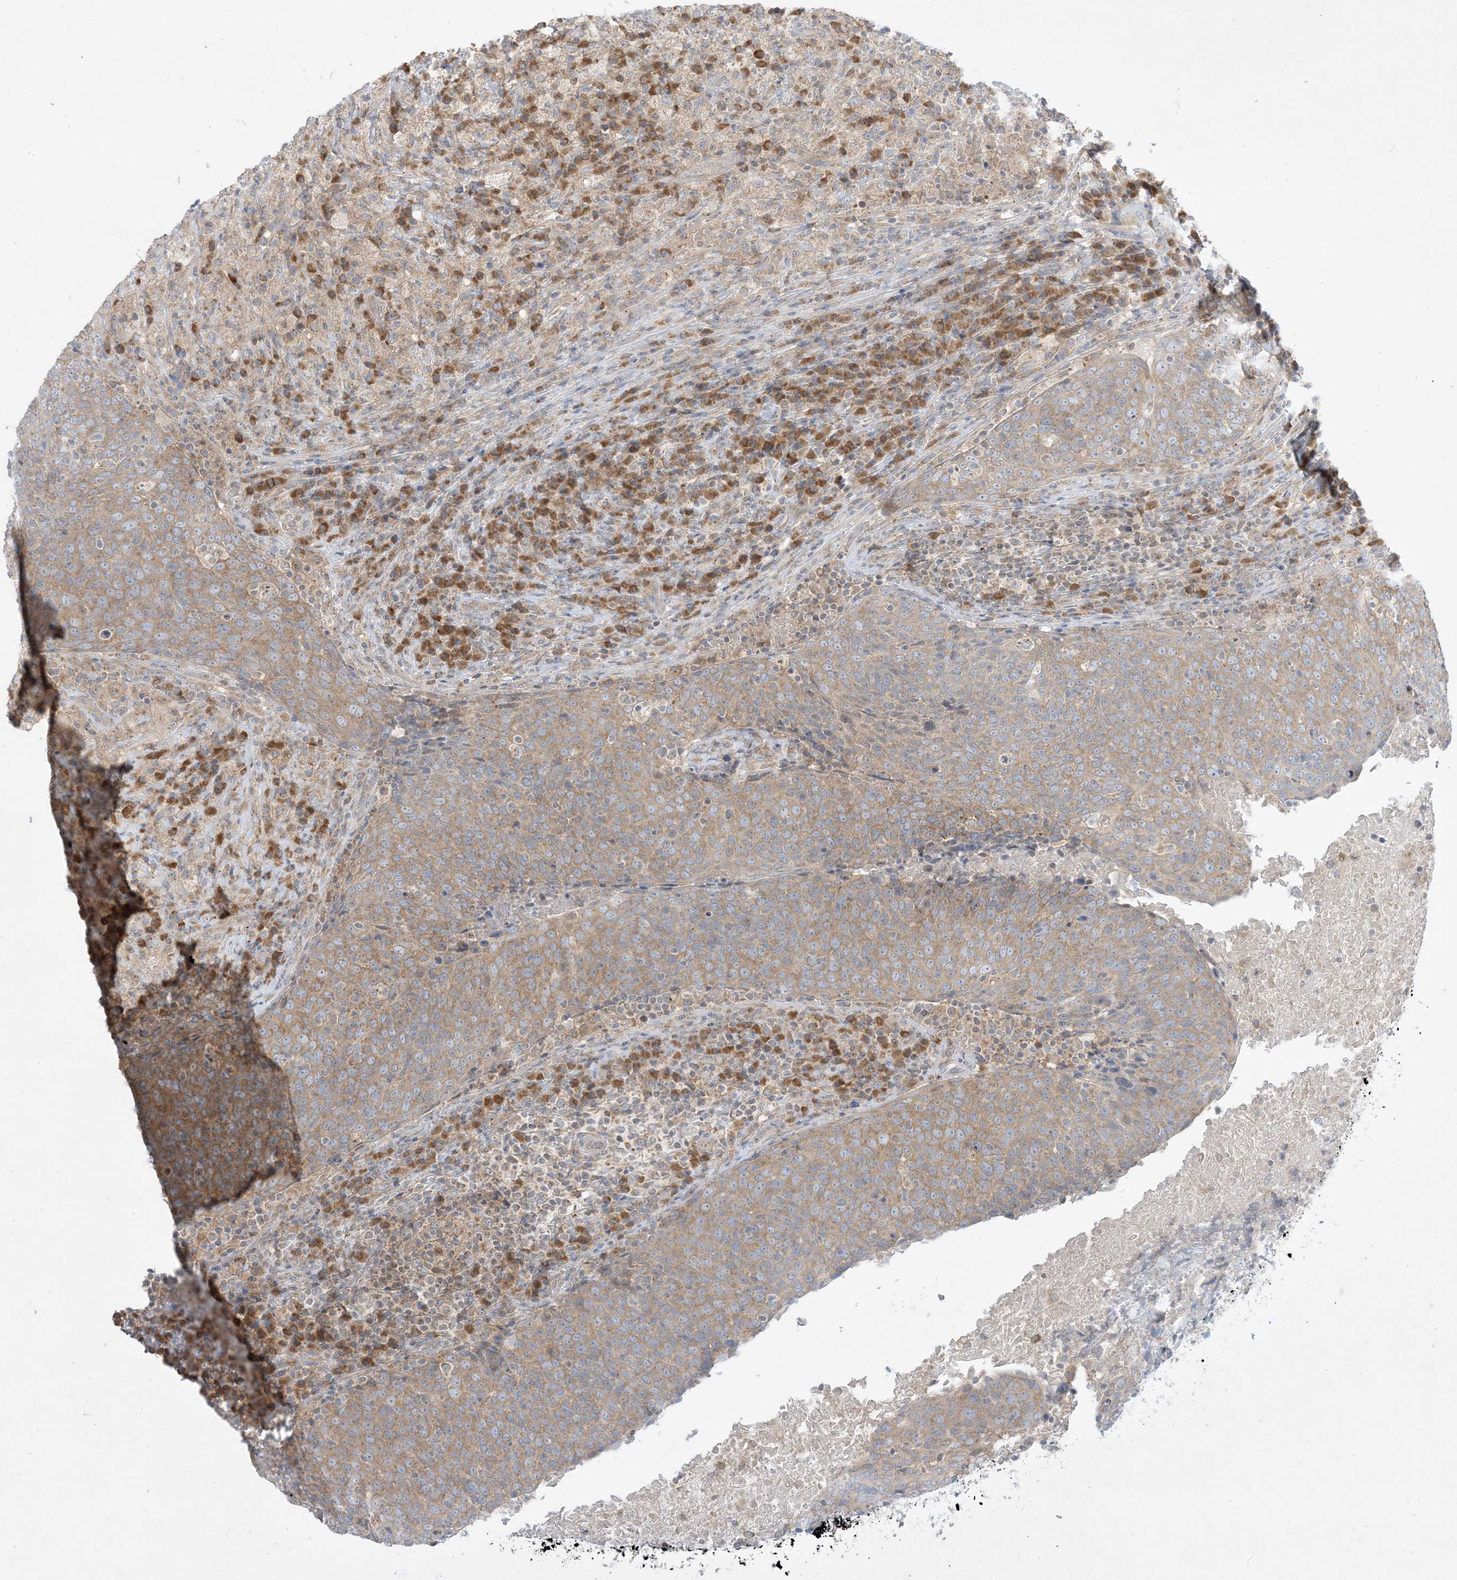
{"staining": {"intensity": "moderate", "quantity": ">75%", "location": "cytoplasmic/membranous"}, "tissue": "head and neck cancer", "cell_type": "Tumor cells", "image_type": "cancer", "snomed": [{"axis": "morphology", "description": "Squamous cell carcinoma, NOS"}, {"axis": "morphology", "description": "Squamous cell carcinoma, metastatic, NOS"}, {"axis": "topography", "description": "Lymph node"}, {"axis": "topography", "description": "Head-Neck"}], "caption": "Moderate cytoplasmic/membranous protein expression is appreciated in about >75% of tumor cells in head and neck cancer (metastatic squamous cell carcinoma). (DAB = brown stain, brightfield microscopy at high magnification).", "gene": "RPP40", "patient": {"sex": "male", "age": 62}}